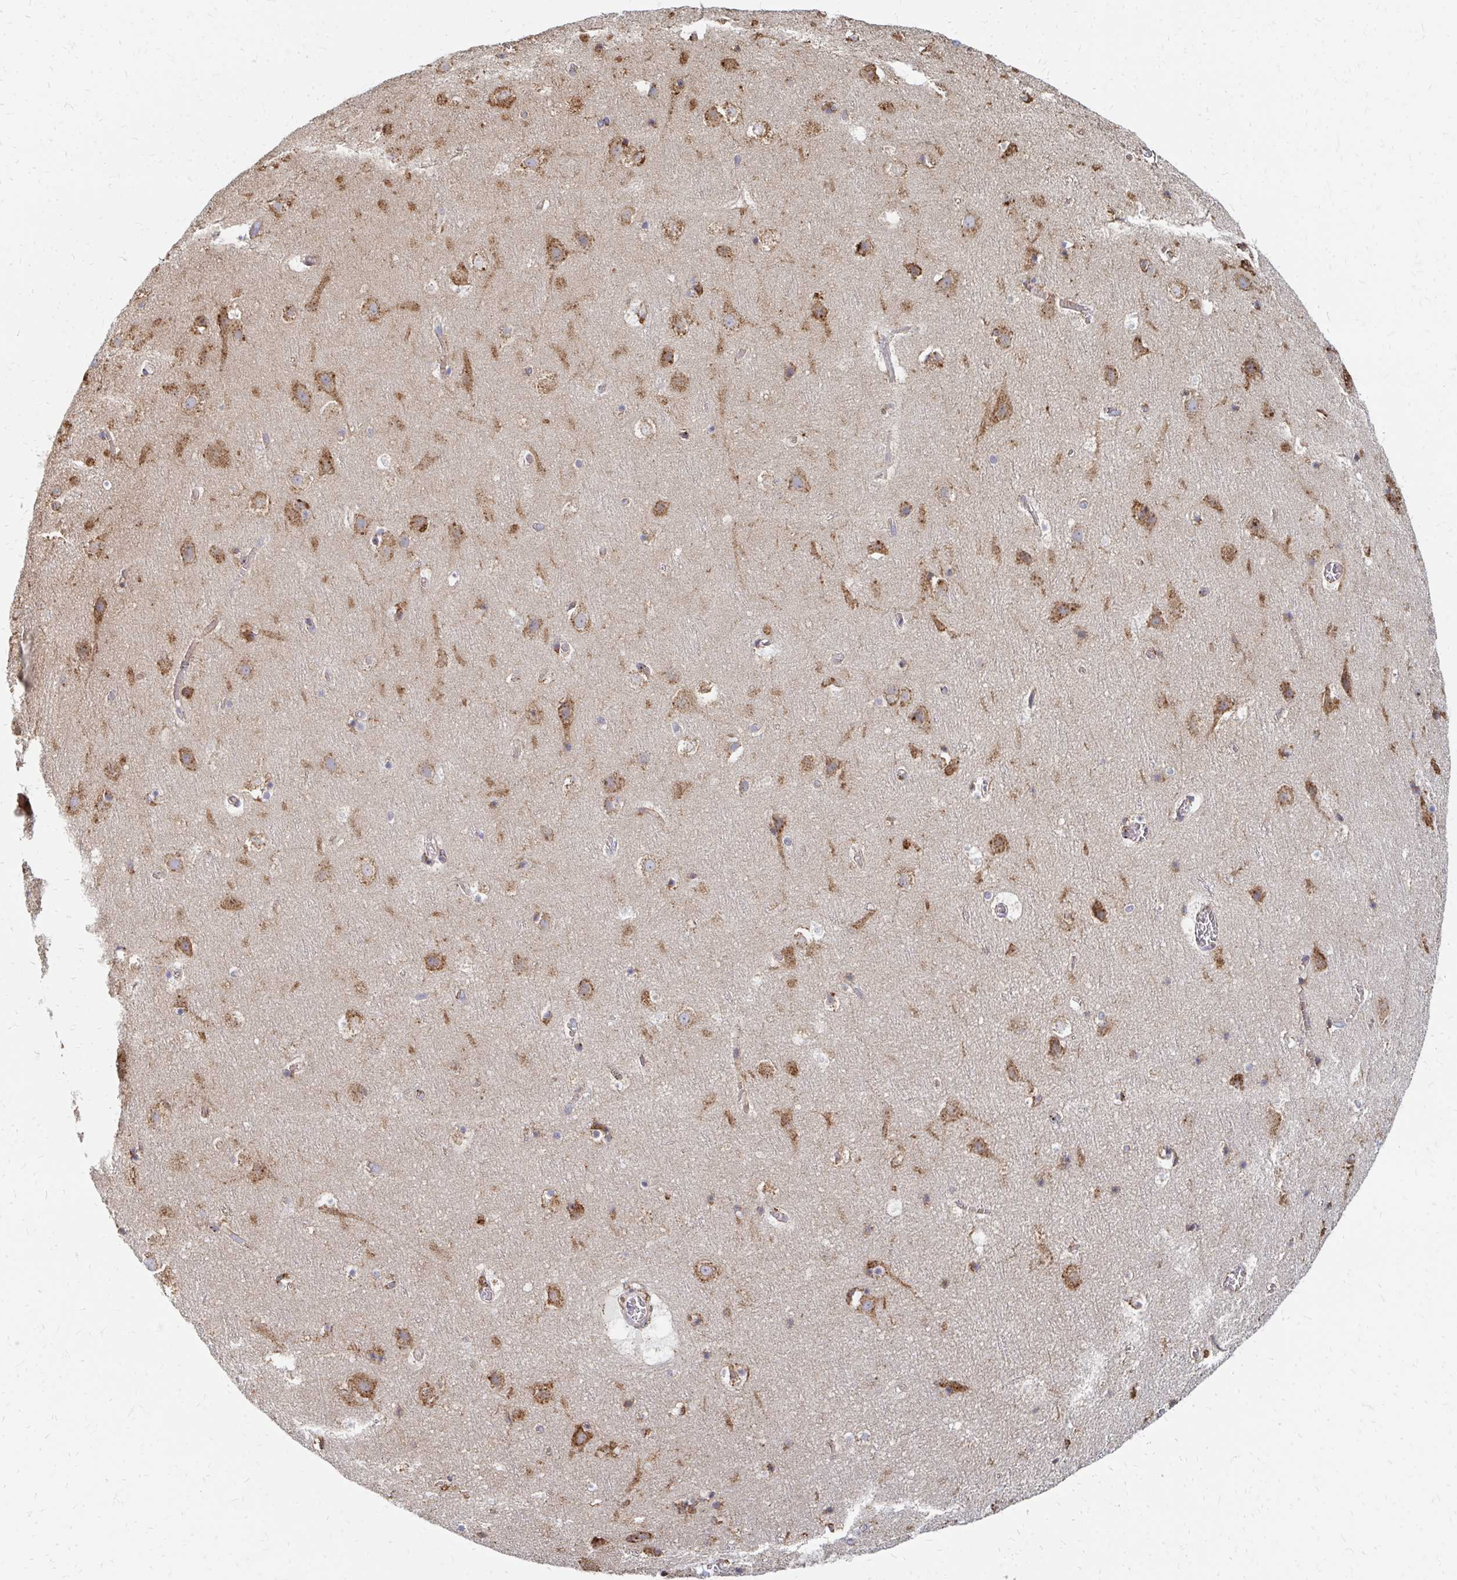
{"staining": {"intensity": "moderate", "quantity": "25%-75%", "location": "cytoplasmic/membranous"}, "tissue": "cerebral cortex", "cell_type": "Endothelial cells", "image_type": "normal", "snomed": [{"axis": "morphology", "description": "Normal tissue, NOS"}, {"axis": "topography", "description": "Cerebral cortex"}], "caption": "Protein staining of normal cerebral cortex displays moderate cytoplasmic/membranous expression in approximately 25%-75% of endothelial cells.", "gene": "PPP1R13L", "patient": {"sex": "female", "age": 42}}